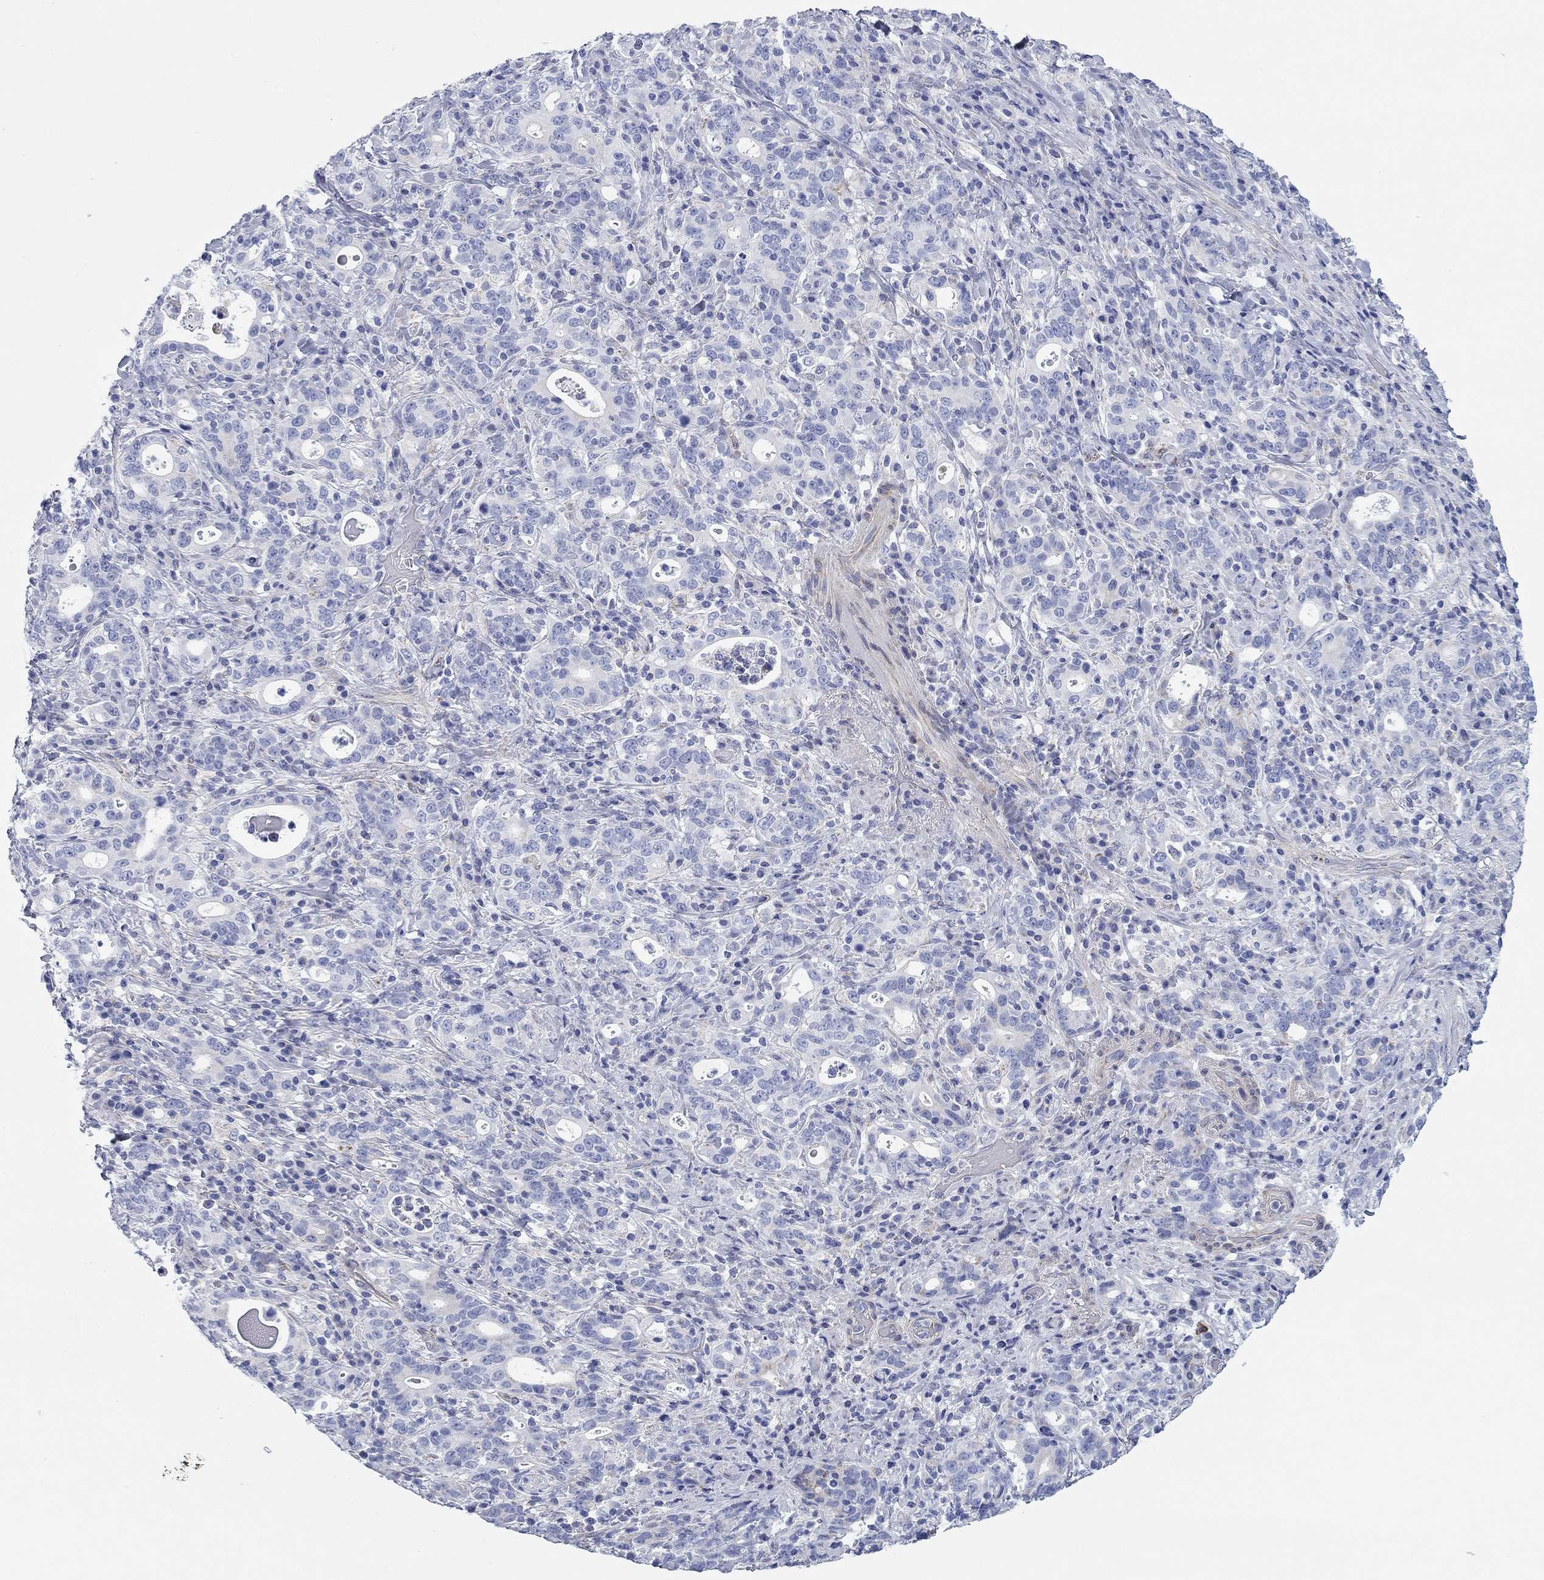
{"staining": {"intensity": "negative", "quantity": "none", "location": "none"}, "tissue": "stomach cancer", "cell_type": "Tumor cells", "image_type": "cancer", "snomed": [{"axis": "morphology", "description": "Adenocarcinoma, NOS"}, {"axis": "topography", "description": "Stomach"}], "caption": "Adenocarcinoma (stomach) stained for a protein using IHC exhibits no staining tumor cells.", "gene": "CHI3L2", "patient": {"sex": "male", "age": 79}}